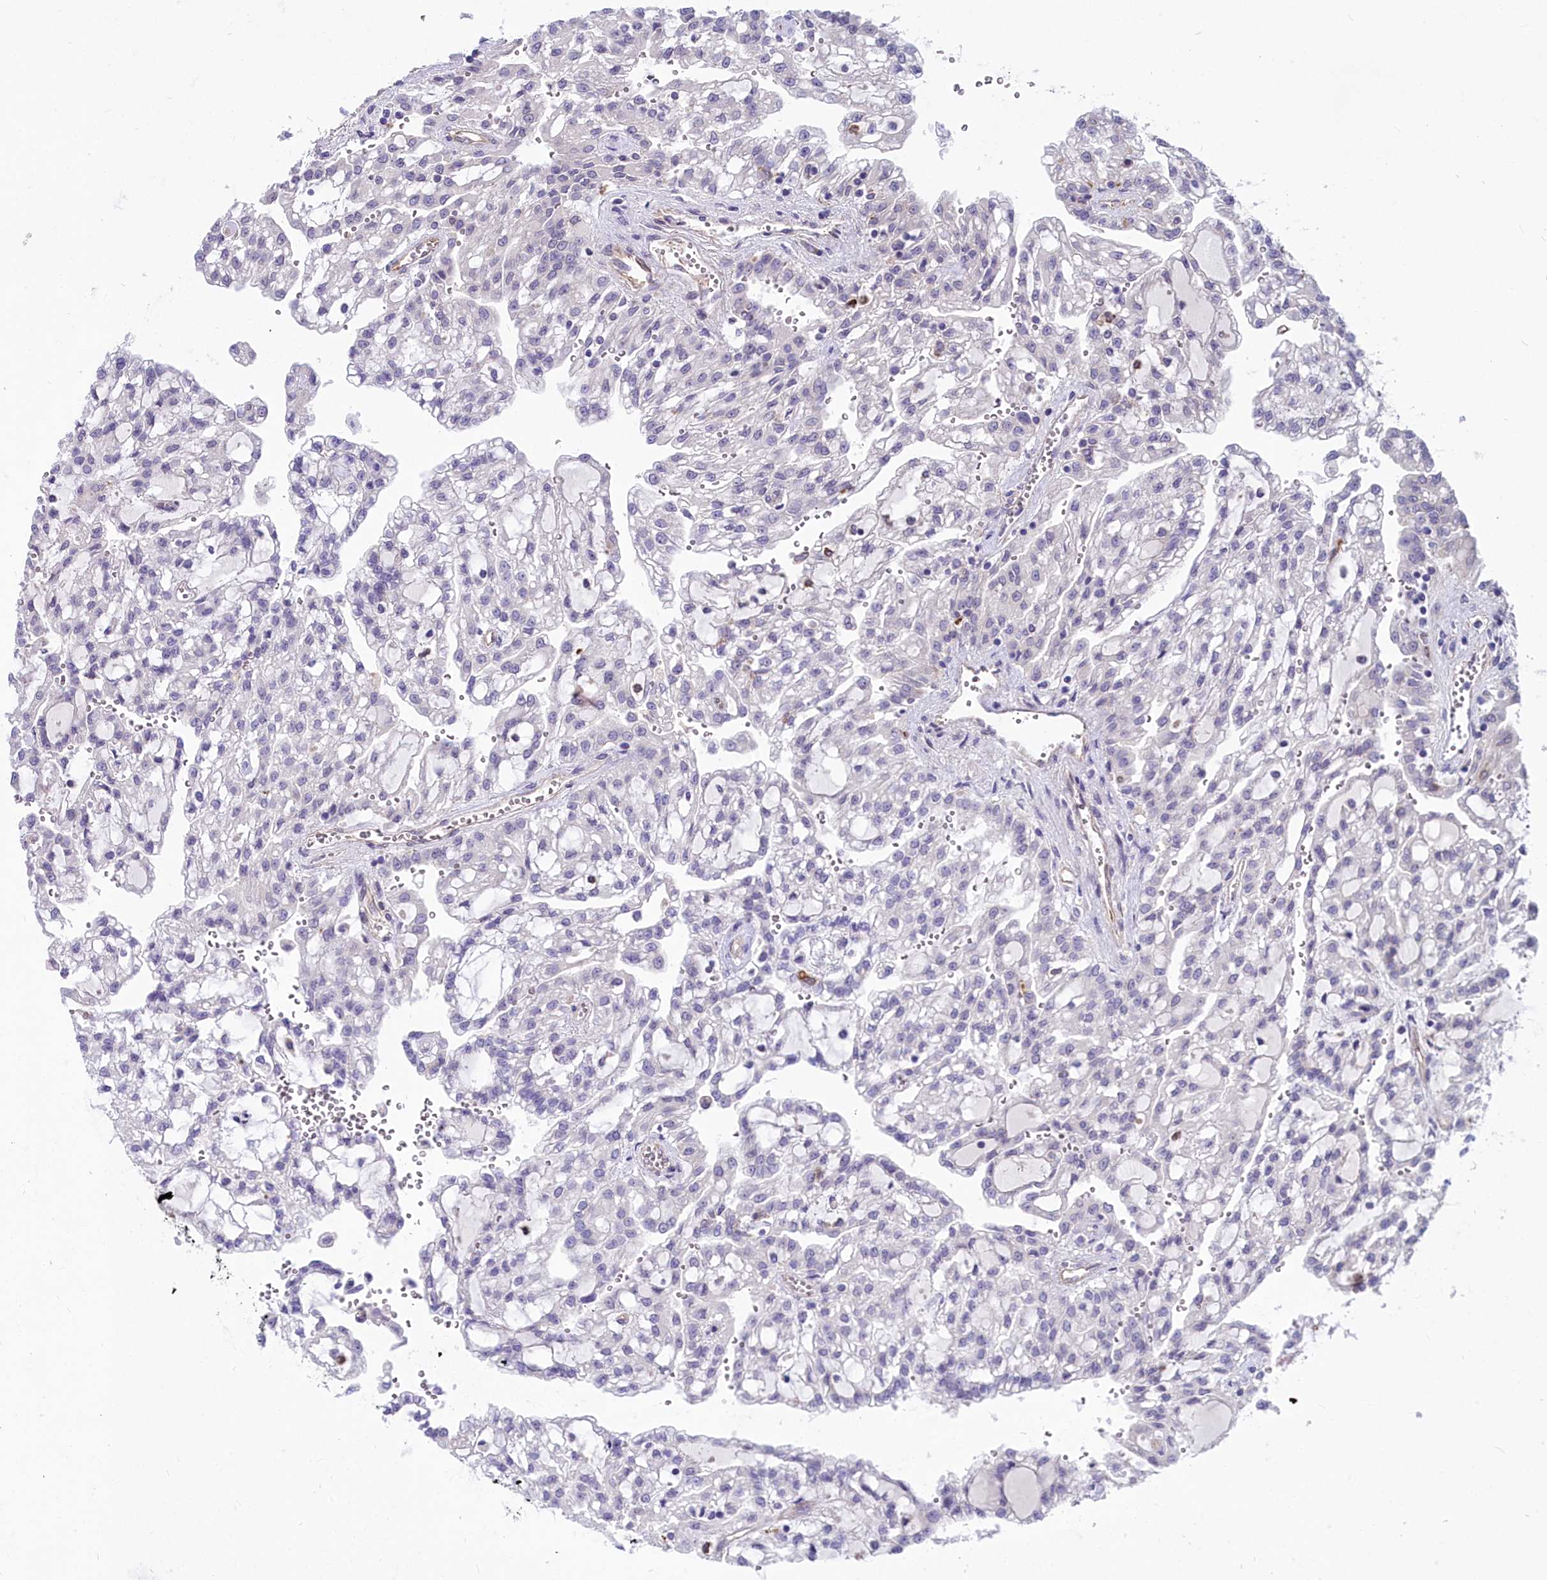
{"staining": {"intensity": "negative", "quantity": "none", "location": "none"}, "tissue": "renal cancer", "cell_type": "Tumor cells", "image_type": "cancer", "snomed": [{"axis": "morphology", "description": "Adenocarcinoma, NOS"}, {"axis": "topography", "description": "Kidney"}], "caption": "This is a micrograph of immunohistochemistry (IHC) staining of renal adenocarcinoma, which shows no expression in tumor cells.", "gene": "HLA-DOA", "patient": {"sex": "male", "age": 63}}